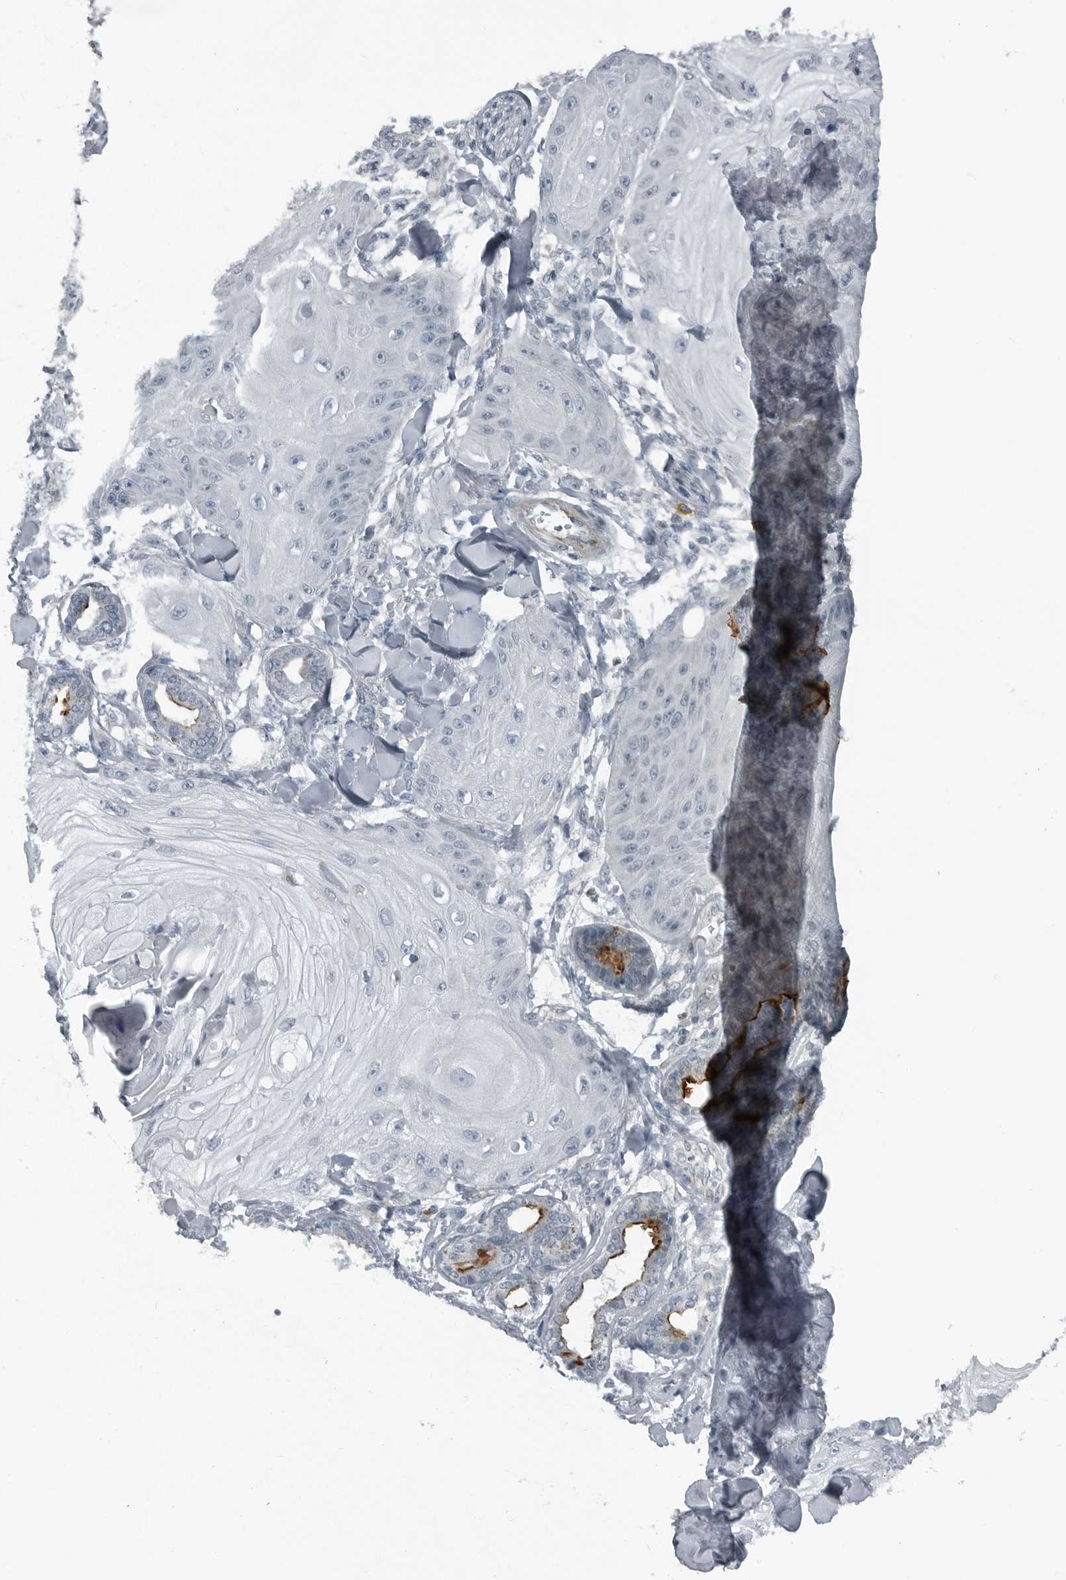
{"staining": {"intensity": "negative", "quantity": "none", "location": "none"}, "tissue": "skin cancer", "cell_type": "Tumor cells", "image_type": "cancer", "snomed": [{"axis": "morphology", "description": "Squamous cell carcinoma, NOS"}, {"axis": "topography", "description": "Skin"}], "caption": "Skin squamous cell carcinoma was stained to show a protein in brown. There is no significant expression in tumor cells.", "gene": "GAK", "patient": {"sex": "male", "age": 74}}